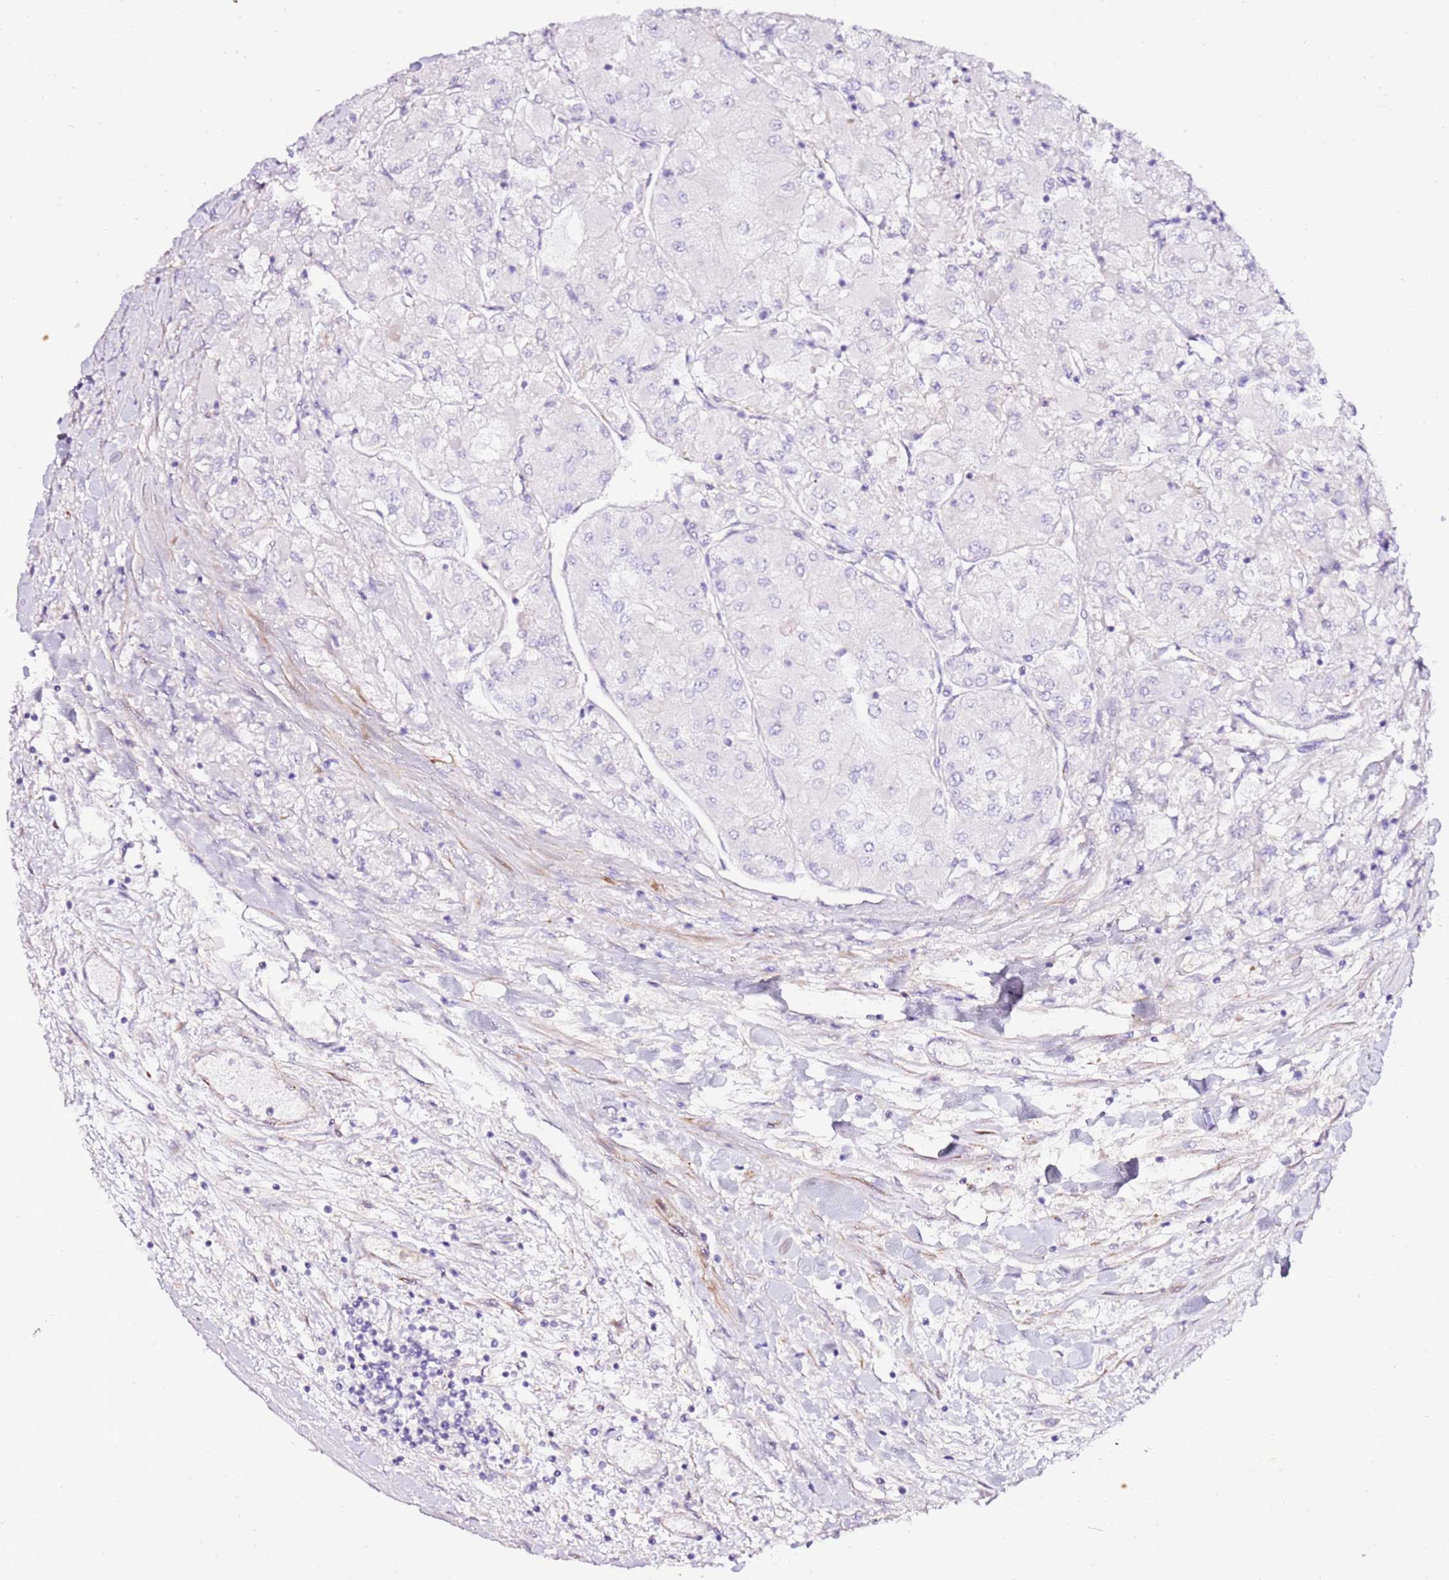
{"staining": {"intensity": "negative", "quantity": "none", "location": "none"}, "tissue": "renal cancer", "cell_type": "Tumor cells", "image_type": "cancer", "snomed": [{"axis": "morphology", "description": "Adenocarcinoma, NOS"}, {"axis": "topography", "description": "Kidney"}], "caption": "Protein analysis of adenocarcinoma (renal) demonstrates no significant expression in tumor cells.", "gene": "ART5", "patient": {"sex": "male", "age": 80}}